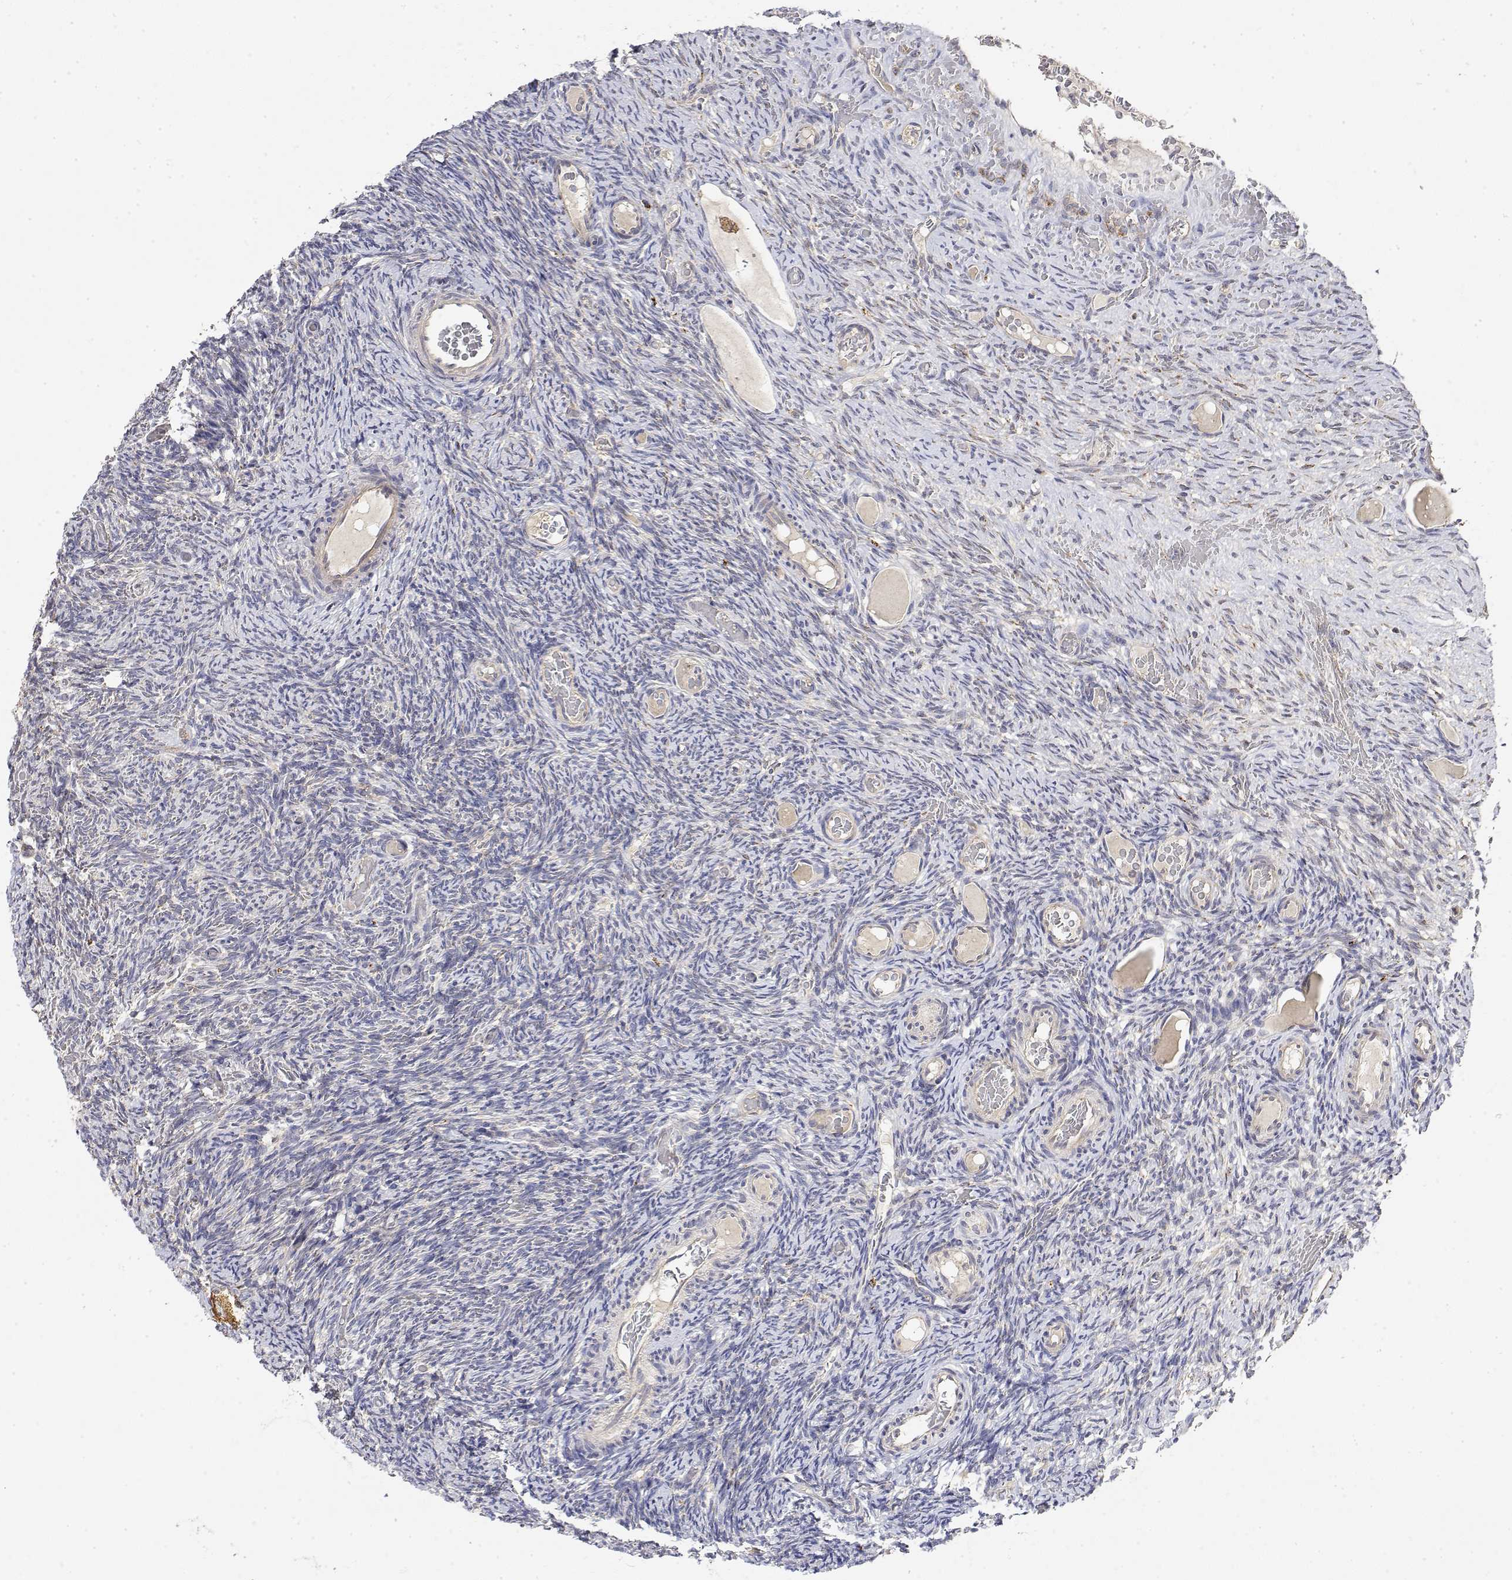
{"staining": {"intensity": "moderate", "quantity": "25%-75%", "location": "cytoplasmic/membranous"}, "tissue": "ovary", "cell_type": "Follicle cells", "image_type": "normal", "snomed": [{"axis": "morphology", "description": "Normal tissue, NOS"}, {"axis": "topography", "description": "Ovary"}], "caption": "This is a photomicrograph of immunohistochemistry staining of benign ovary, which shows moderate positivity in the cytoplasmic/membranous of follicle cells.", "gene": "LONRF3", "patient": {"sex": "female", "age": 34}}